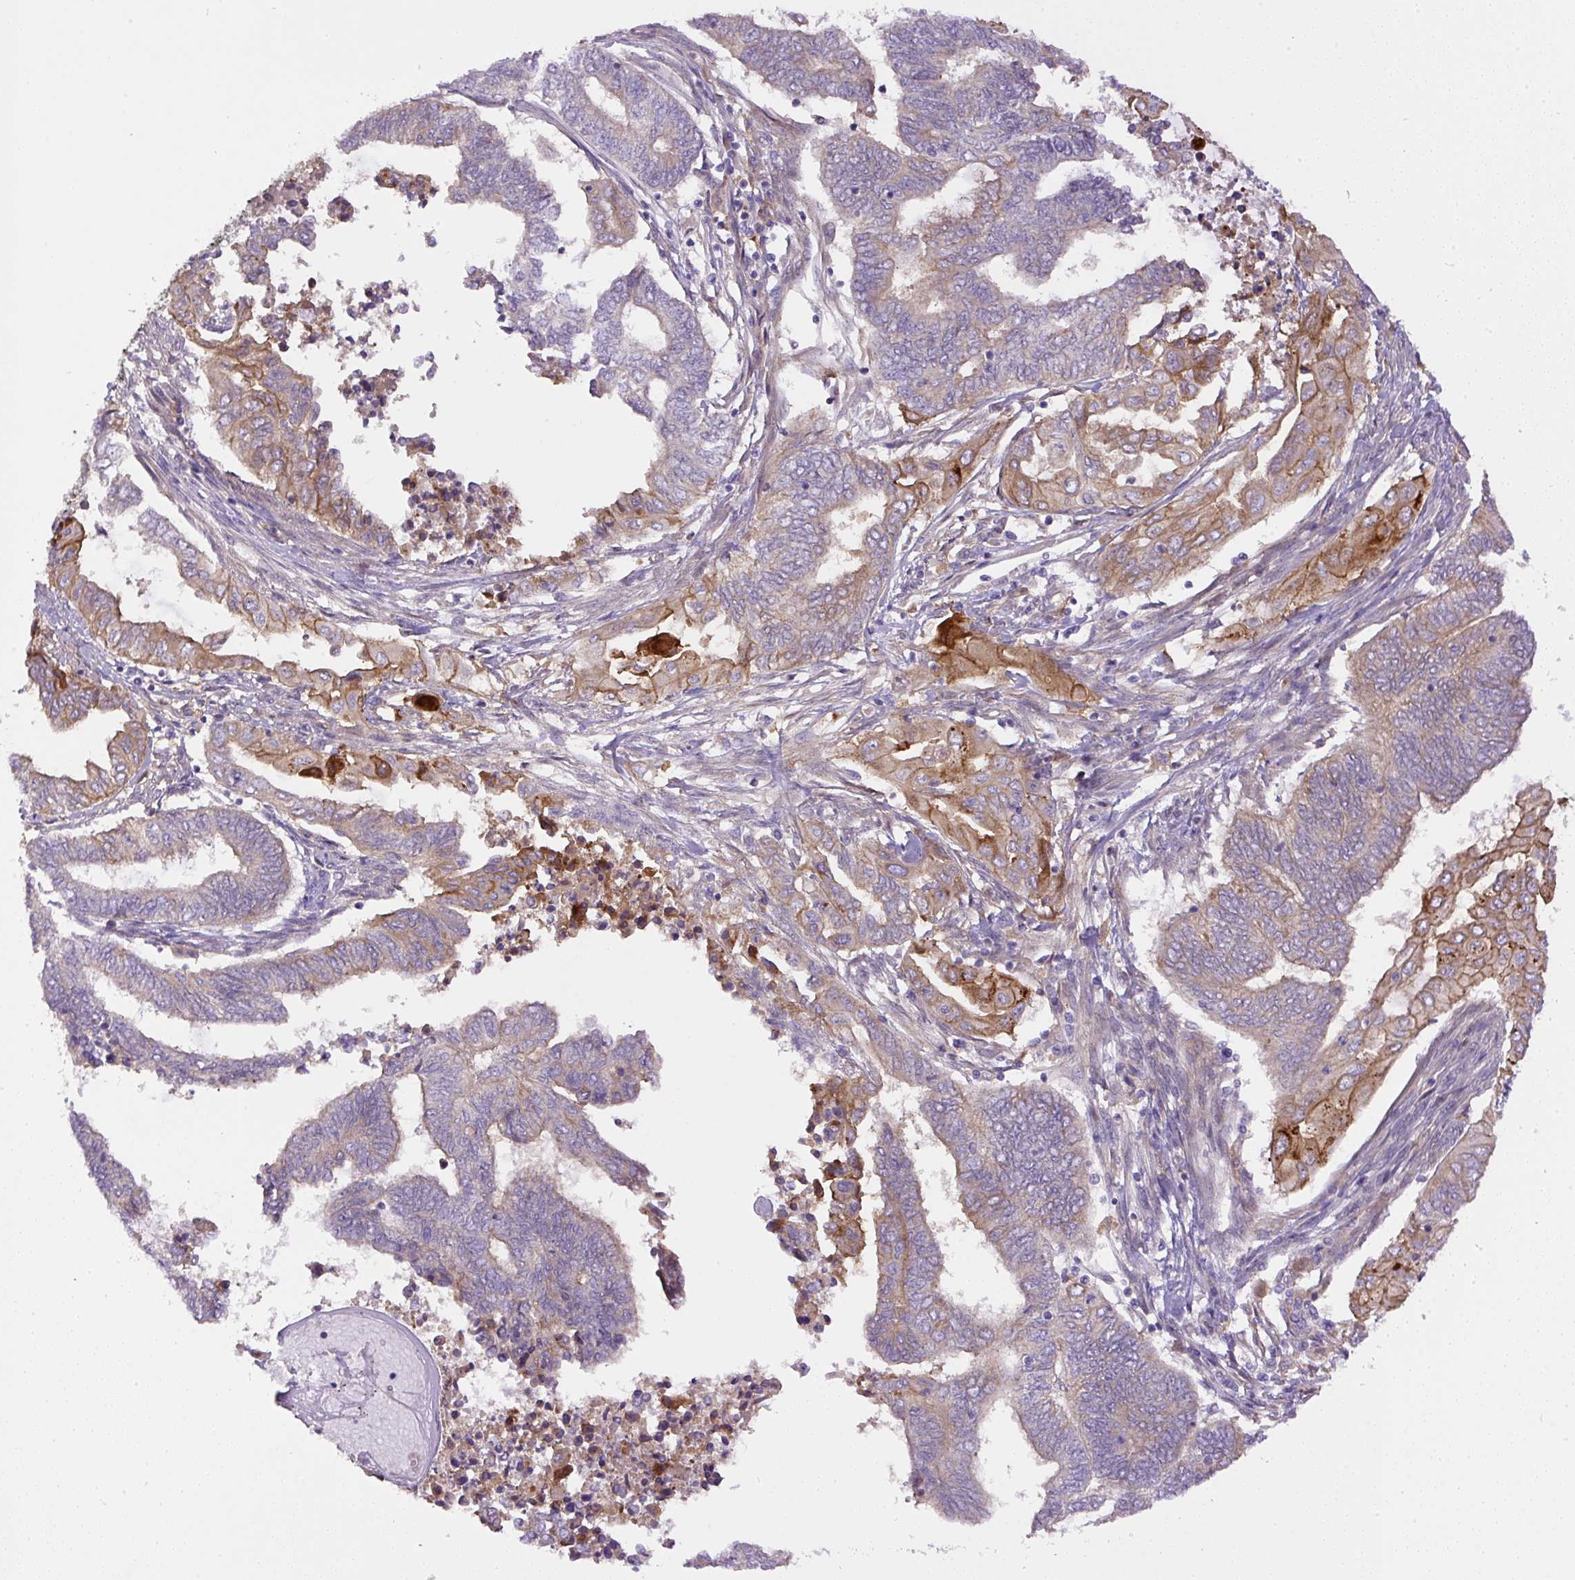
{"staining": {"intensity": "weak", "quantity": "25%-75%", "location": "cytoplasmic/membranous"}, "tissue": "endometrial cancer", "cell_type": "Tumor cells", "image_type": "cancer", "snomed": [{"axis": "morphology", "description": "Adenocarcinoma, NOS"}, {"axis": "topography", "description": "Uterus"}, {"axis": "topography", "description": "Endometrium"}], "caption": "Endometrial adenocarcinoma stained with a protein marker demonstrates weak staining in tumor cells.", "gene": "DAPK1", "patient": {"sex": "female", "age": 70}}